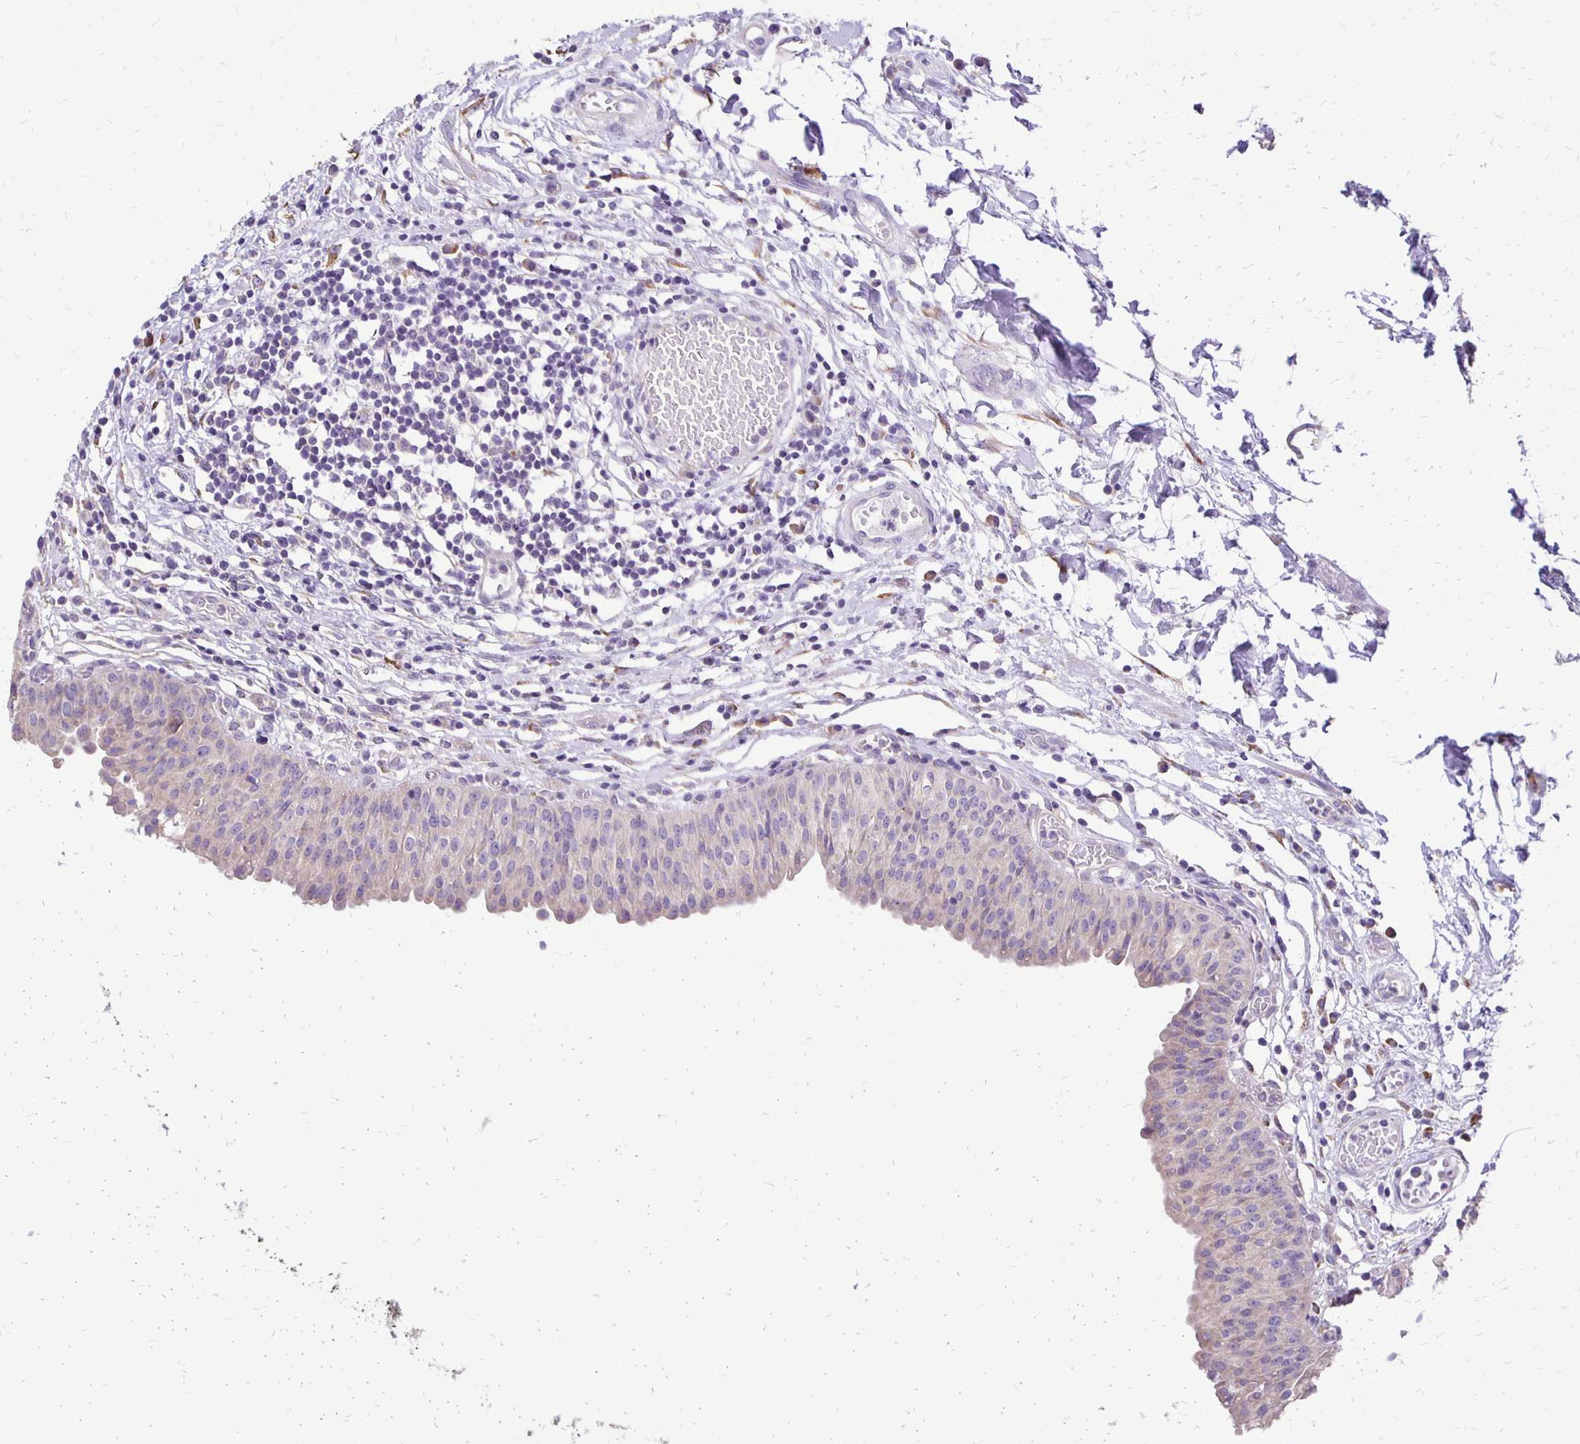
{"staining": {"intensity": "weak", "quantity": "<25%", "location": "cytoplasmic/membranous"}, "tissue": "urinary bladder", "cell_type": "Urothelial cells", "image_type": "normal", "snomed": [{"axis": "morphology", "description": "Normal tissue, NOS"}, {"axis": "topography", "description": "Urinary bladder"}], "caption": "The micrograph demonstrates no staining of urothelial cells in normal urinary bladder. Brightfield microscopy of immunohistochemistry stained with DAB (3,3'-diaminobenzidine) (brown) and hematoxylin (blue), captured at high magnification.", "gene": "ANKRD45", "patient": {"sex": "male", "age": 64}}